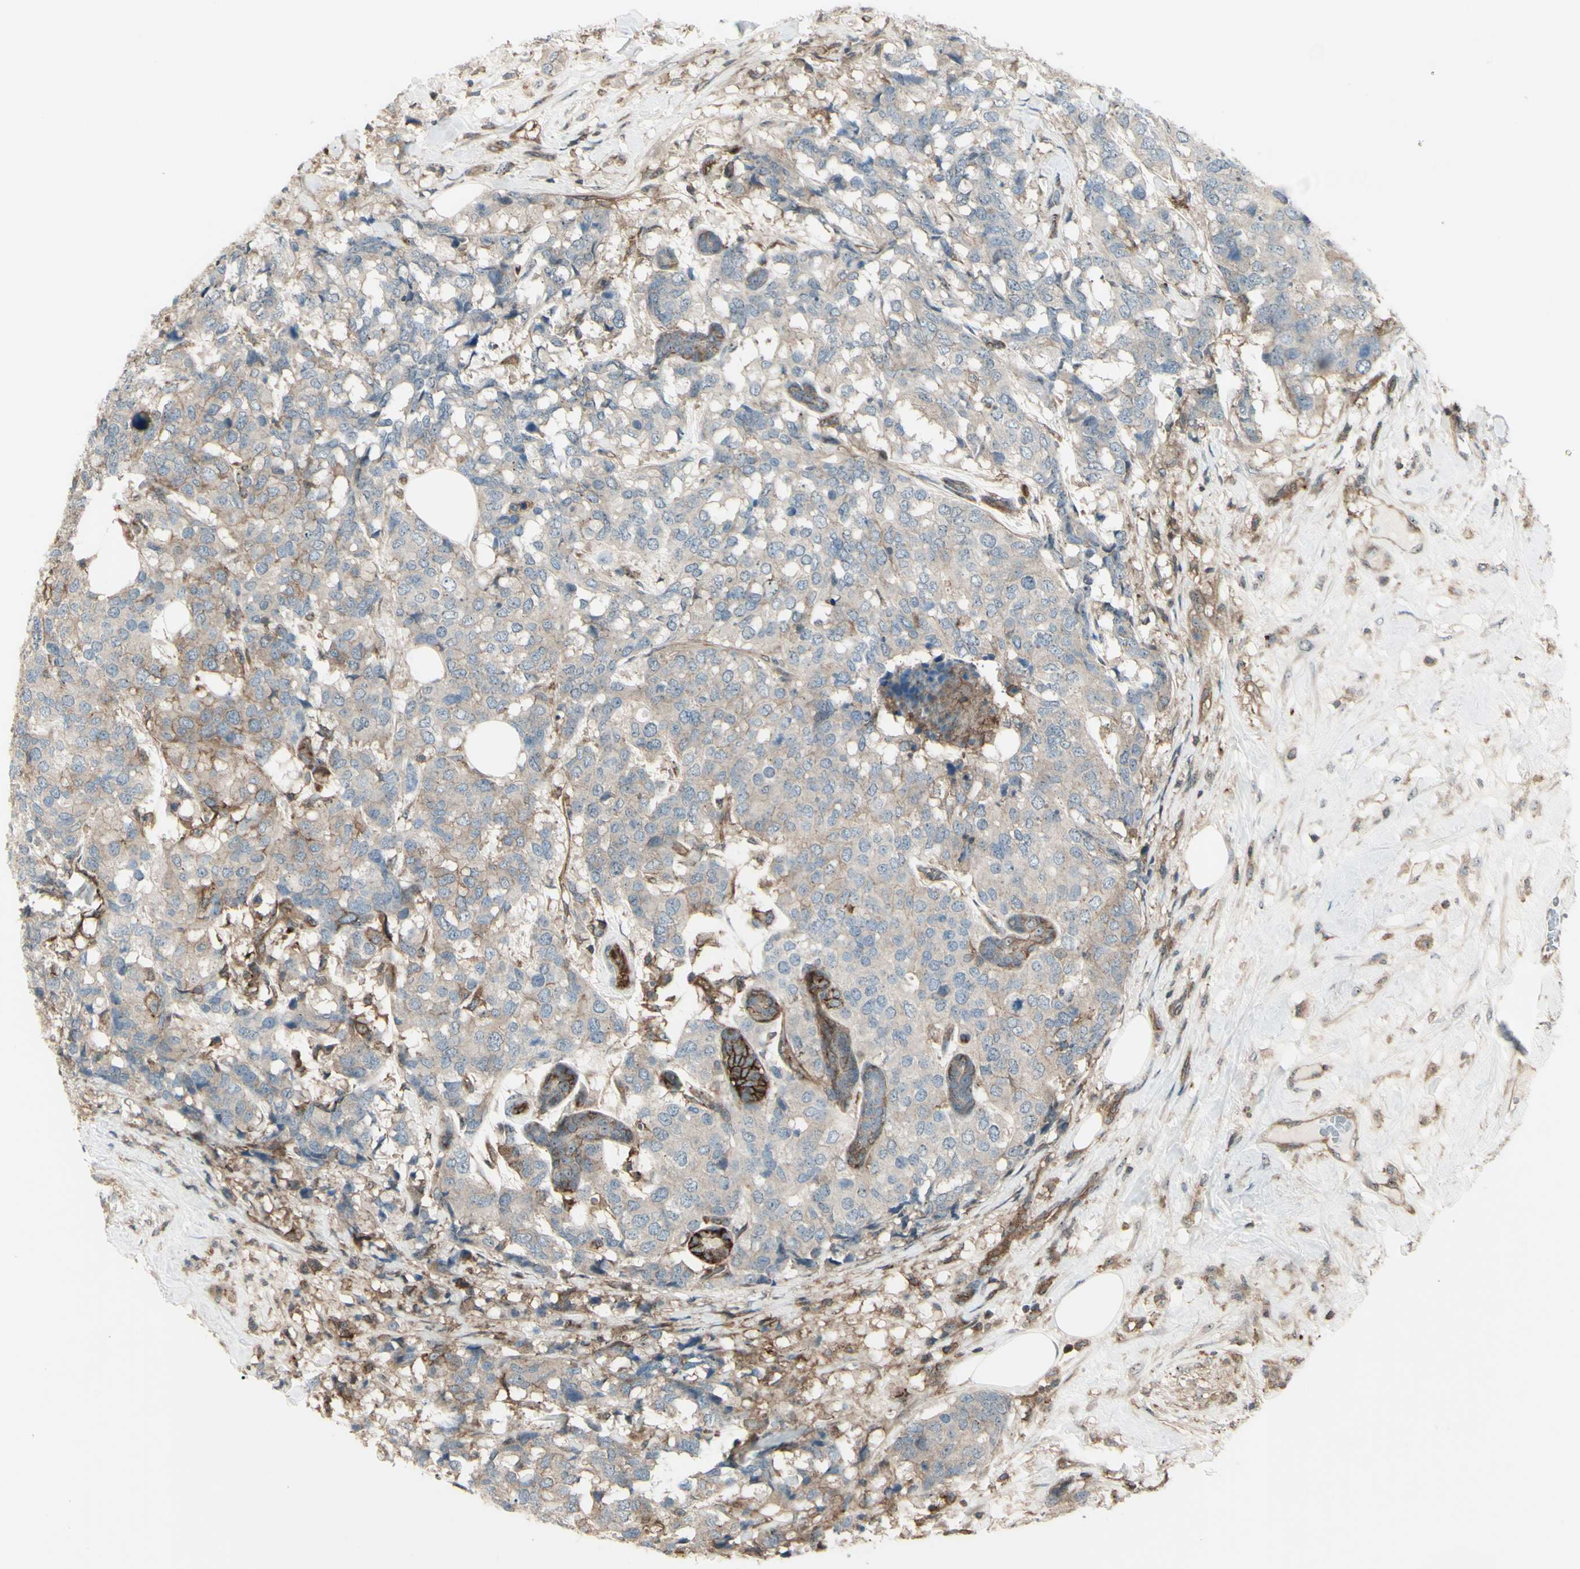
{"staining": {"intensity": "weak", "quantity": ">75%", "location": "cytoplasmic/membranous"}, "tissue": "breast cancer", "cell_type": "Tumor cells", "image_type": "cancer", "snomed": [{"axis": "morphology", "description": "Lobular carcinoma"}, {"axis": "topography", "description": "Breast"}], "caption": "Breast cancer tissue exhibits weak cytoplasmic/membranous staining in approximately >75% of tumor cells", "gene": "FXYD5", "patient": {"sex": "female", "age": 59}}